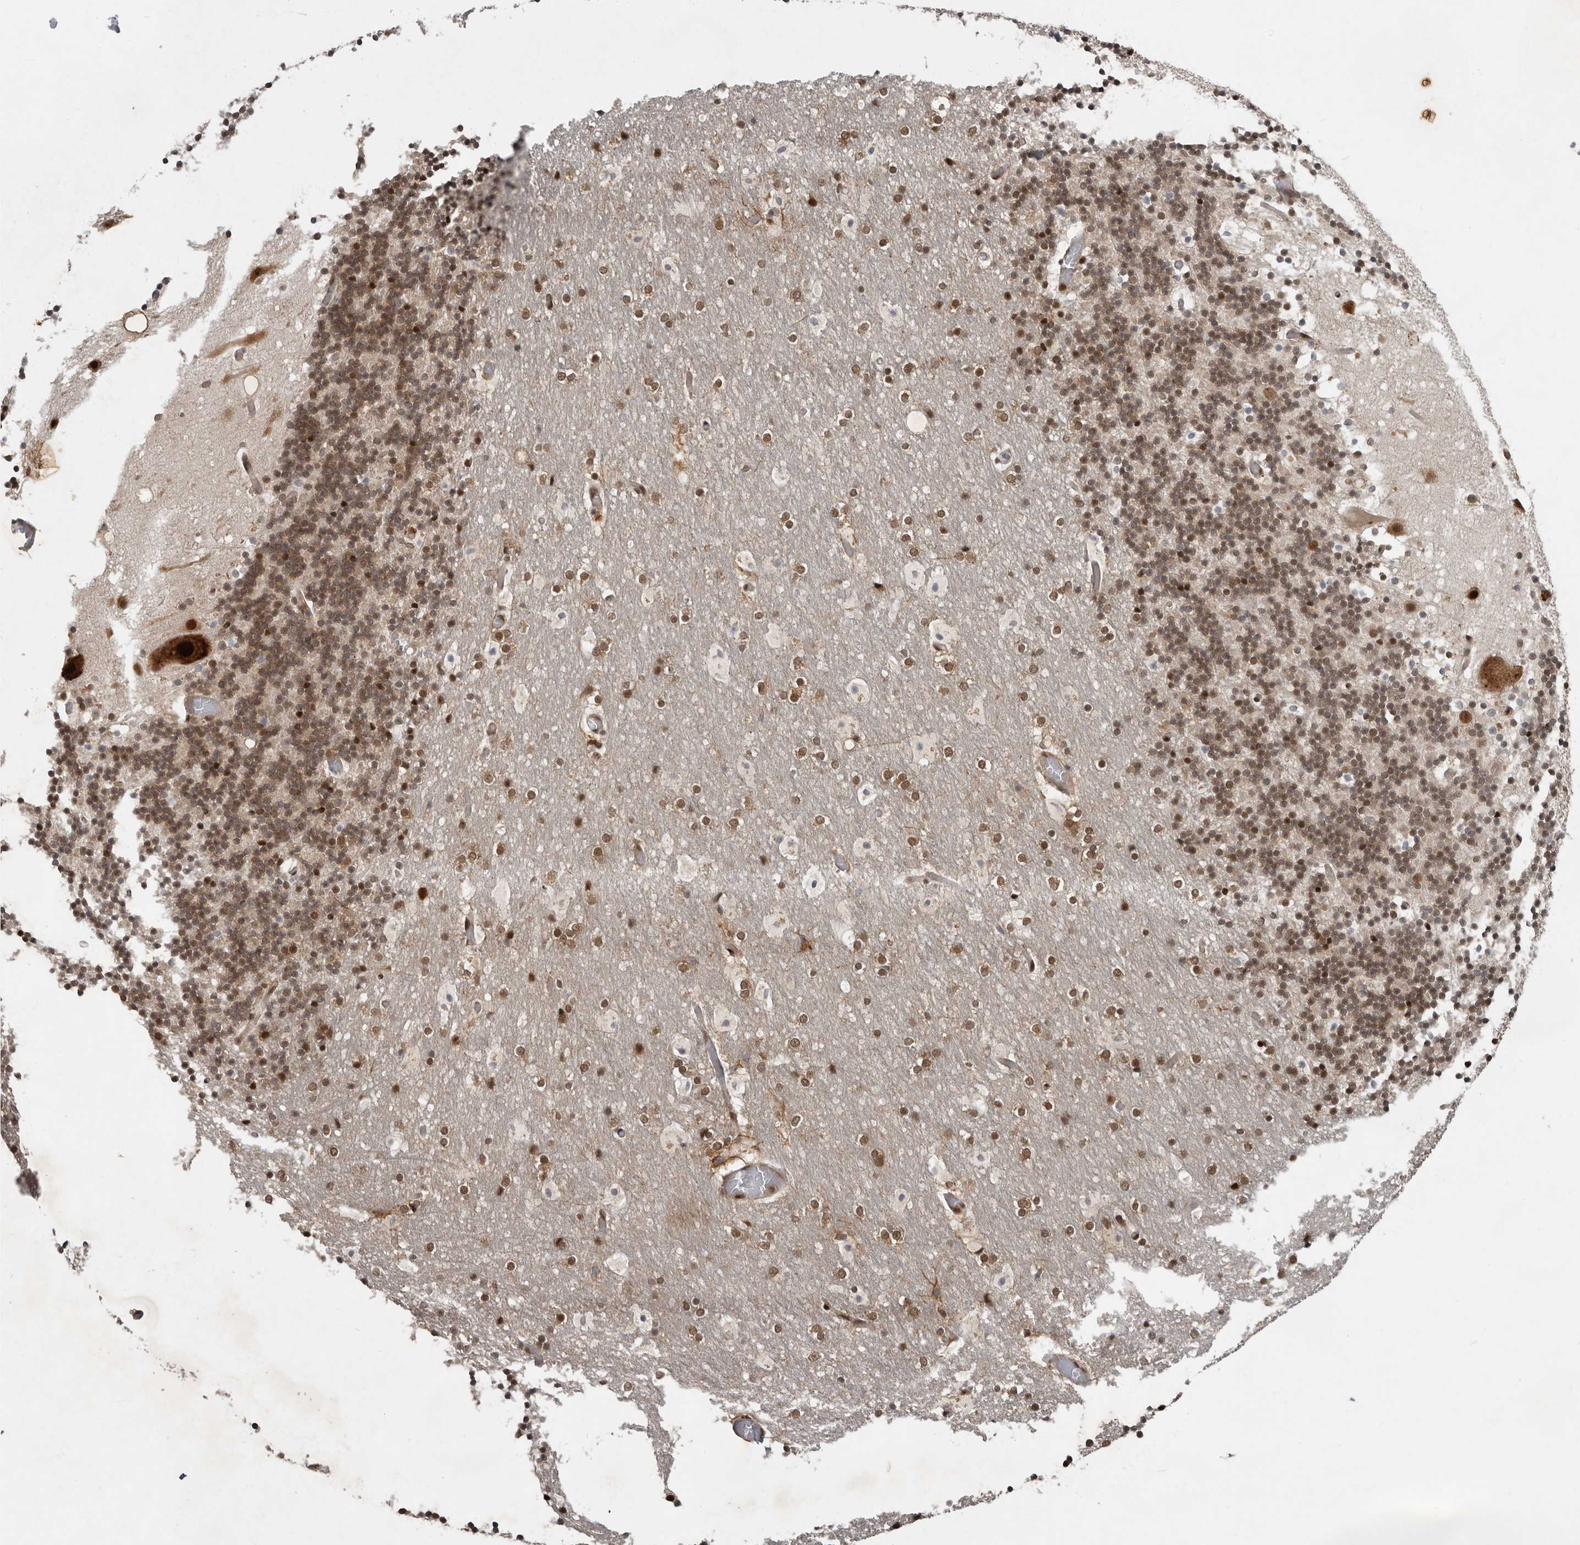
{"staining": {"intensity": "weak", "quantity": ">75%", "location": "nuclear"}, "tissue": "cerebellum", "cell_type": "Cells in granular layer", "image_type": "normal", "snomed": [{"axis": "morphology", "description": "Normal tissue, NOS"}, {"axis": "topography", "description": "Cerebellum"}], "caption": "An image showing weak nuclear positivity in about >75% of cells in granular layer in benign cerebellum, as visualized by brown immunohistochemical staining.", "gene": "CDC27", "patient": {"sex": "male", "age": 57}}